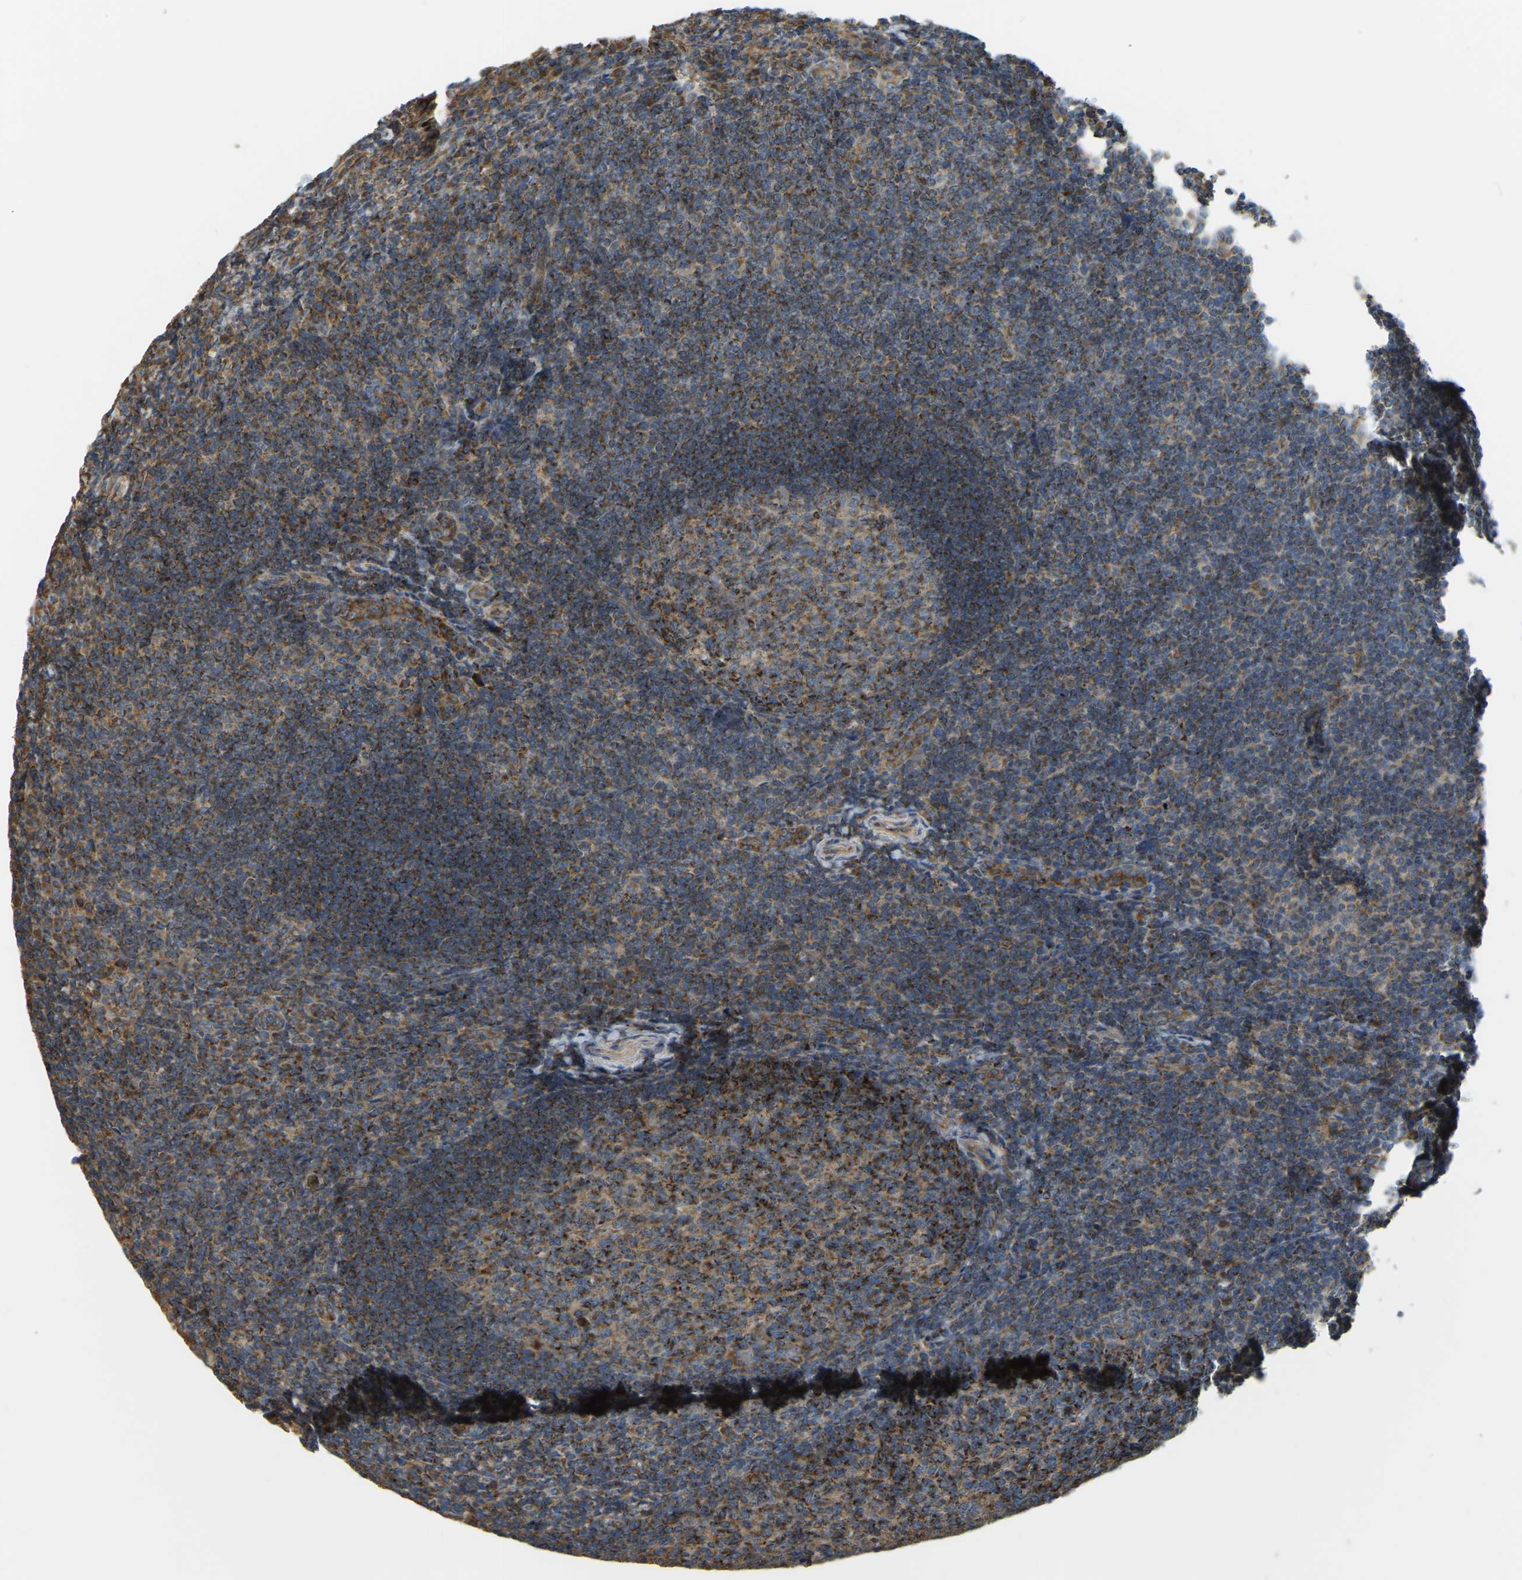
{"staining": {"intensity": "strong", "quantity": ">75%", "location": "cytoplasmic/membranous"}, "tissue": "tonsil", "cell_type": "Germinal center cells", "image_type": "normal", "snomed": [{"axis": "morphology", "description": "Normal tissue, NOS"}, {"axis": "topography", "description": "Tonsil"}], "caption": "Protein expression analysis of unremarkable human tonsil reveals strong cytoplasmic/membranous expression in approximately >75% of germinal center cells. (DAB (3,3'-diaminobenzidine) = brown stain, brightfield microscopy at high magnification).", "gene": "PSMD7", "patient": {"sex": "male", "age": 37}}